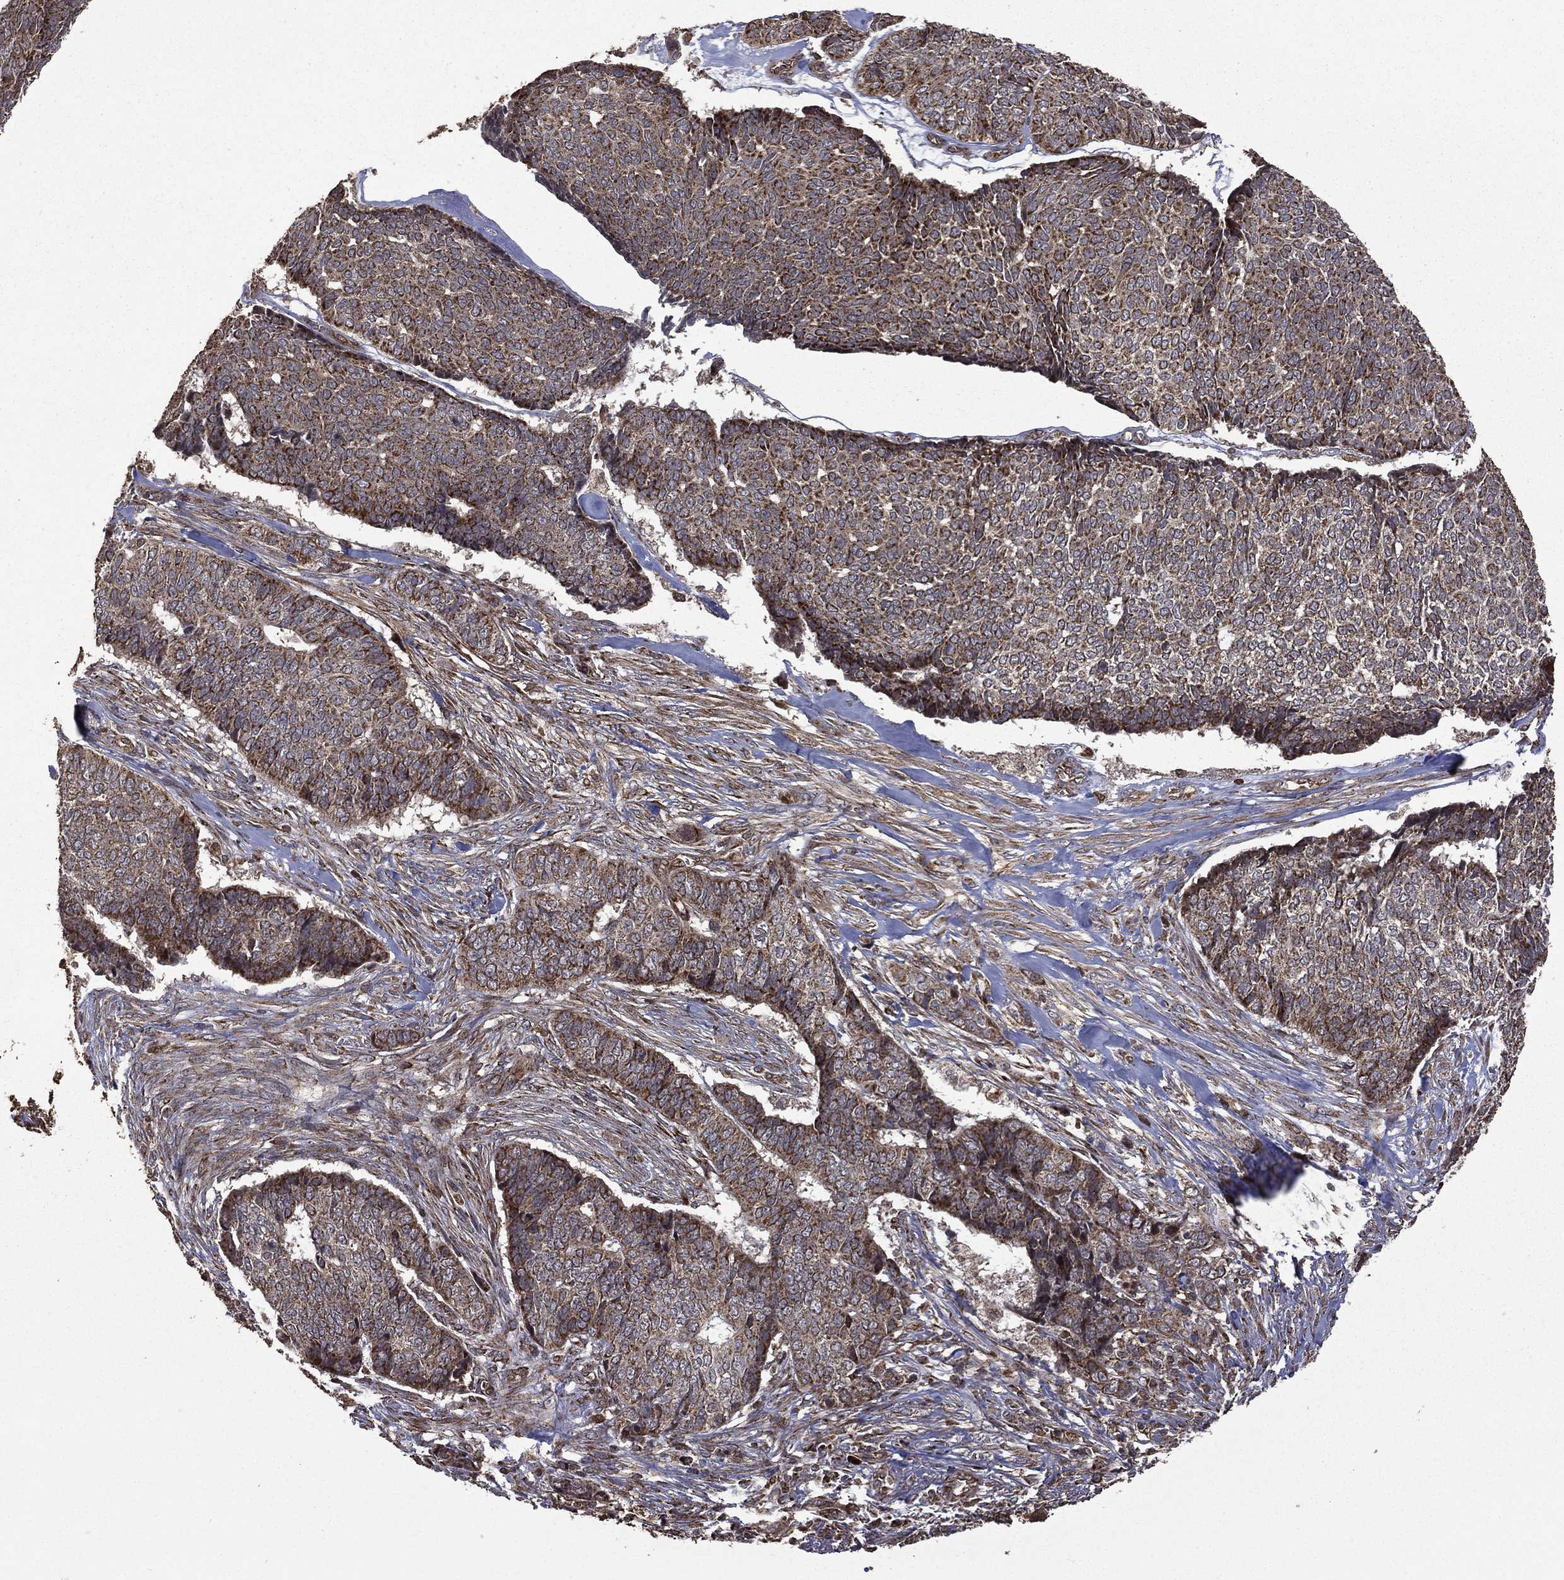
{"staining": {"intensity": "strong", "quantity": ">75%", "location": "cytoplasmic/membranous"}, "tissue": "skin cancer", "cell_type": "Tumor cells", "image_type": "cancer", "snomed": [{"axis": "morphology", "description": "Basal cell carcinoma"}, {"axis": "topography", "description": "Skin"}], "caption": "Tumor cells exhibit high levels of strong cytoplasmic/membranous staining in about >75% of cells in human skin cancer (basal cell carcinoma). The protein is stained brown, and the nuclei are stained in blue (DAB IHC with brightfield microscopy, high magnification).", "gene": "GIMAP6", "patient": {"sex": "male", "age": 86}}